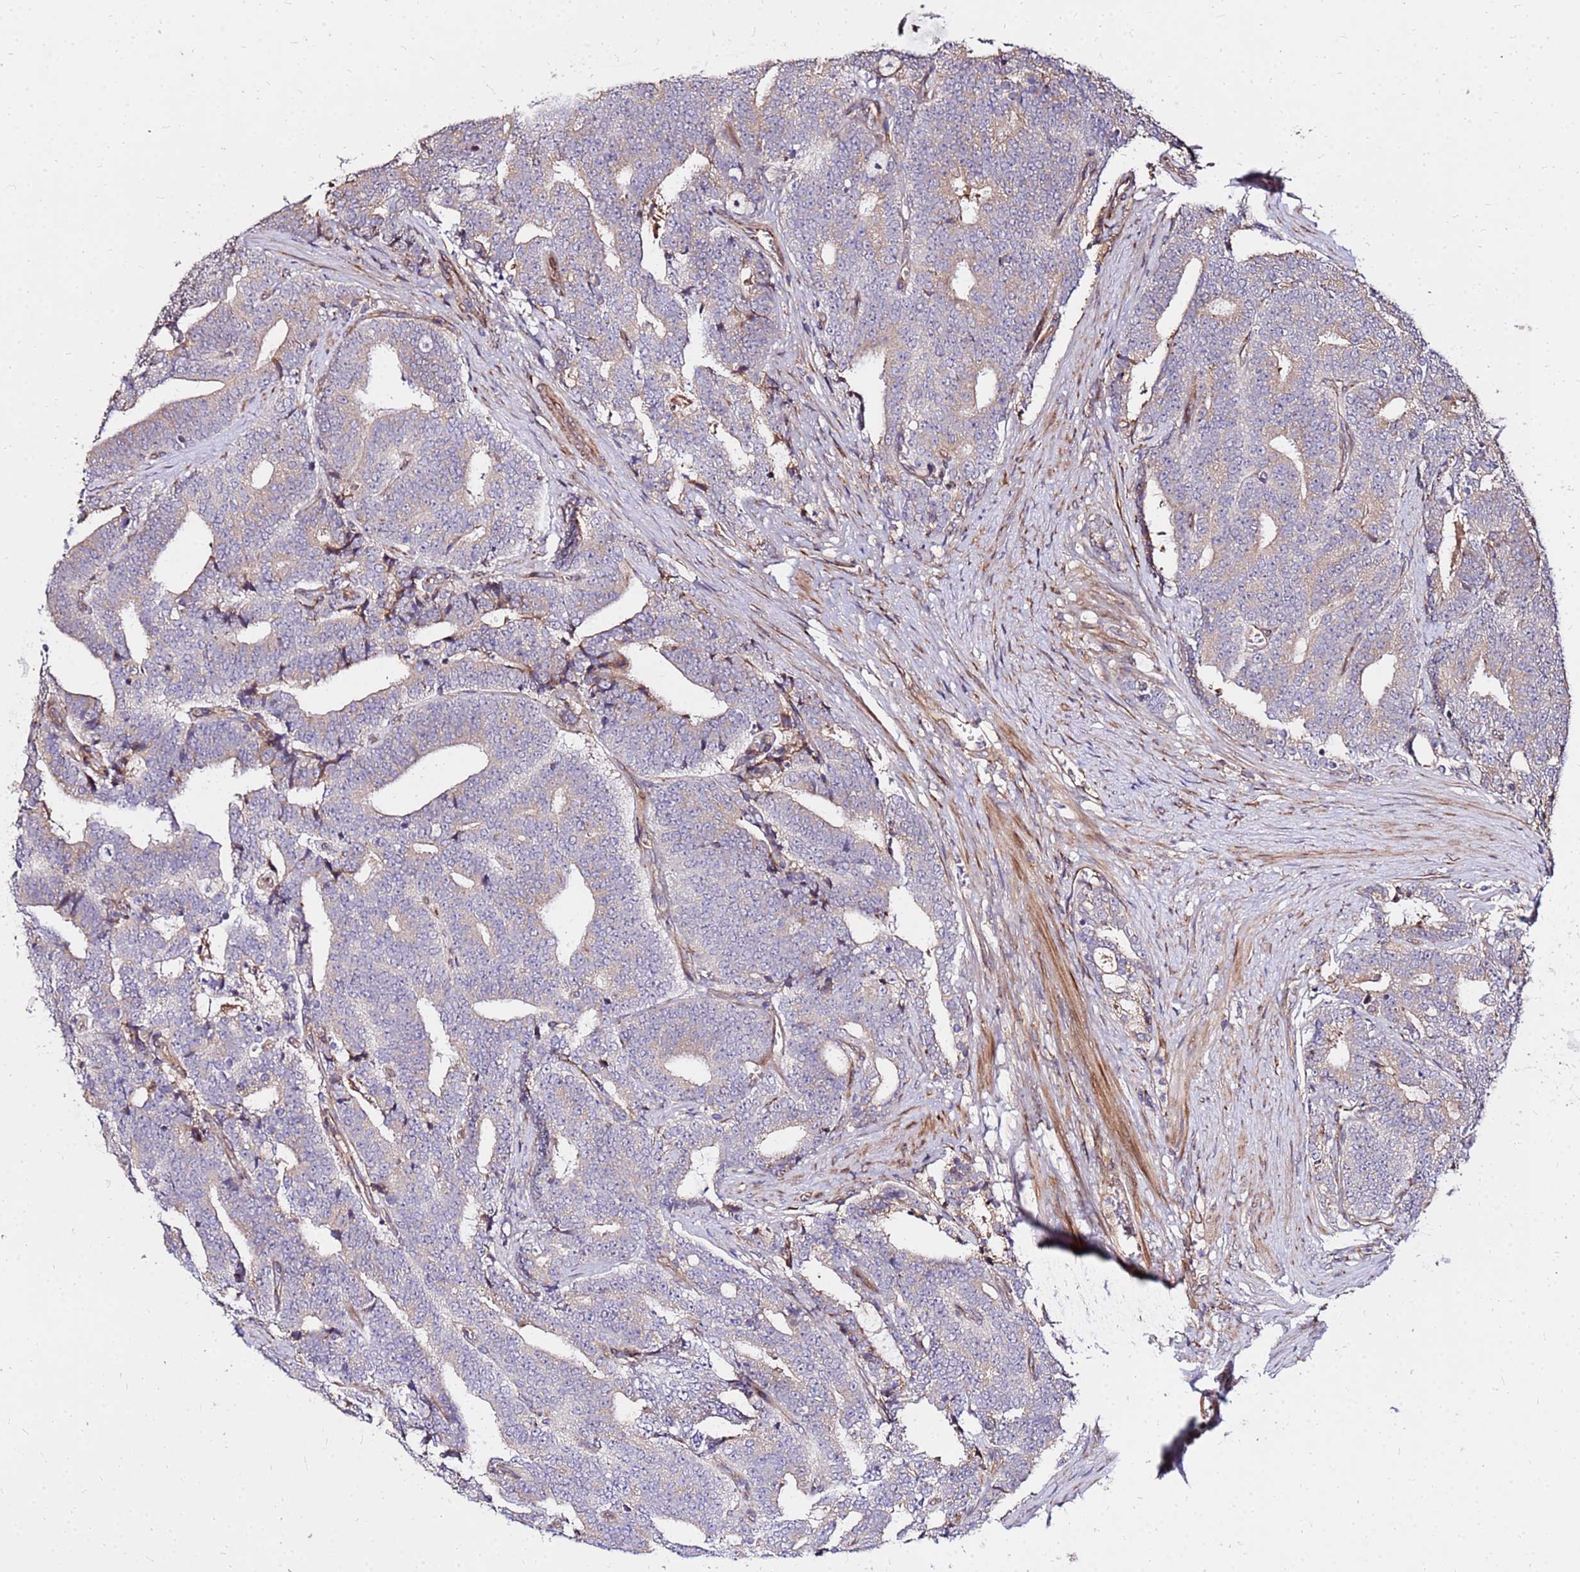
{"staining": {"intensity": "weak", "quantity": "25%-75%", "location": "cytoplasmic/membranous"}, "tissue": "prostate cancer", "cell_type": "Tumor cells", "image_type": "cancer", "snomed": [{"axis": "morphology", "description": "Adenocarcinoma, High grade"}, {"axis": "topography", "description": "Prostate and seminal vesicle, NOS"}], "caption": "High-power microscopy captured an immunohistochemistry photomicrograph of high-grade adenocarcinoma (prostate), revealing weak cytoplasmic/membranous positivity in approximately 25%-75% of tumor cells.", "gene": "WWC2", "patient": {"sex": "male", "age": 67}}